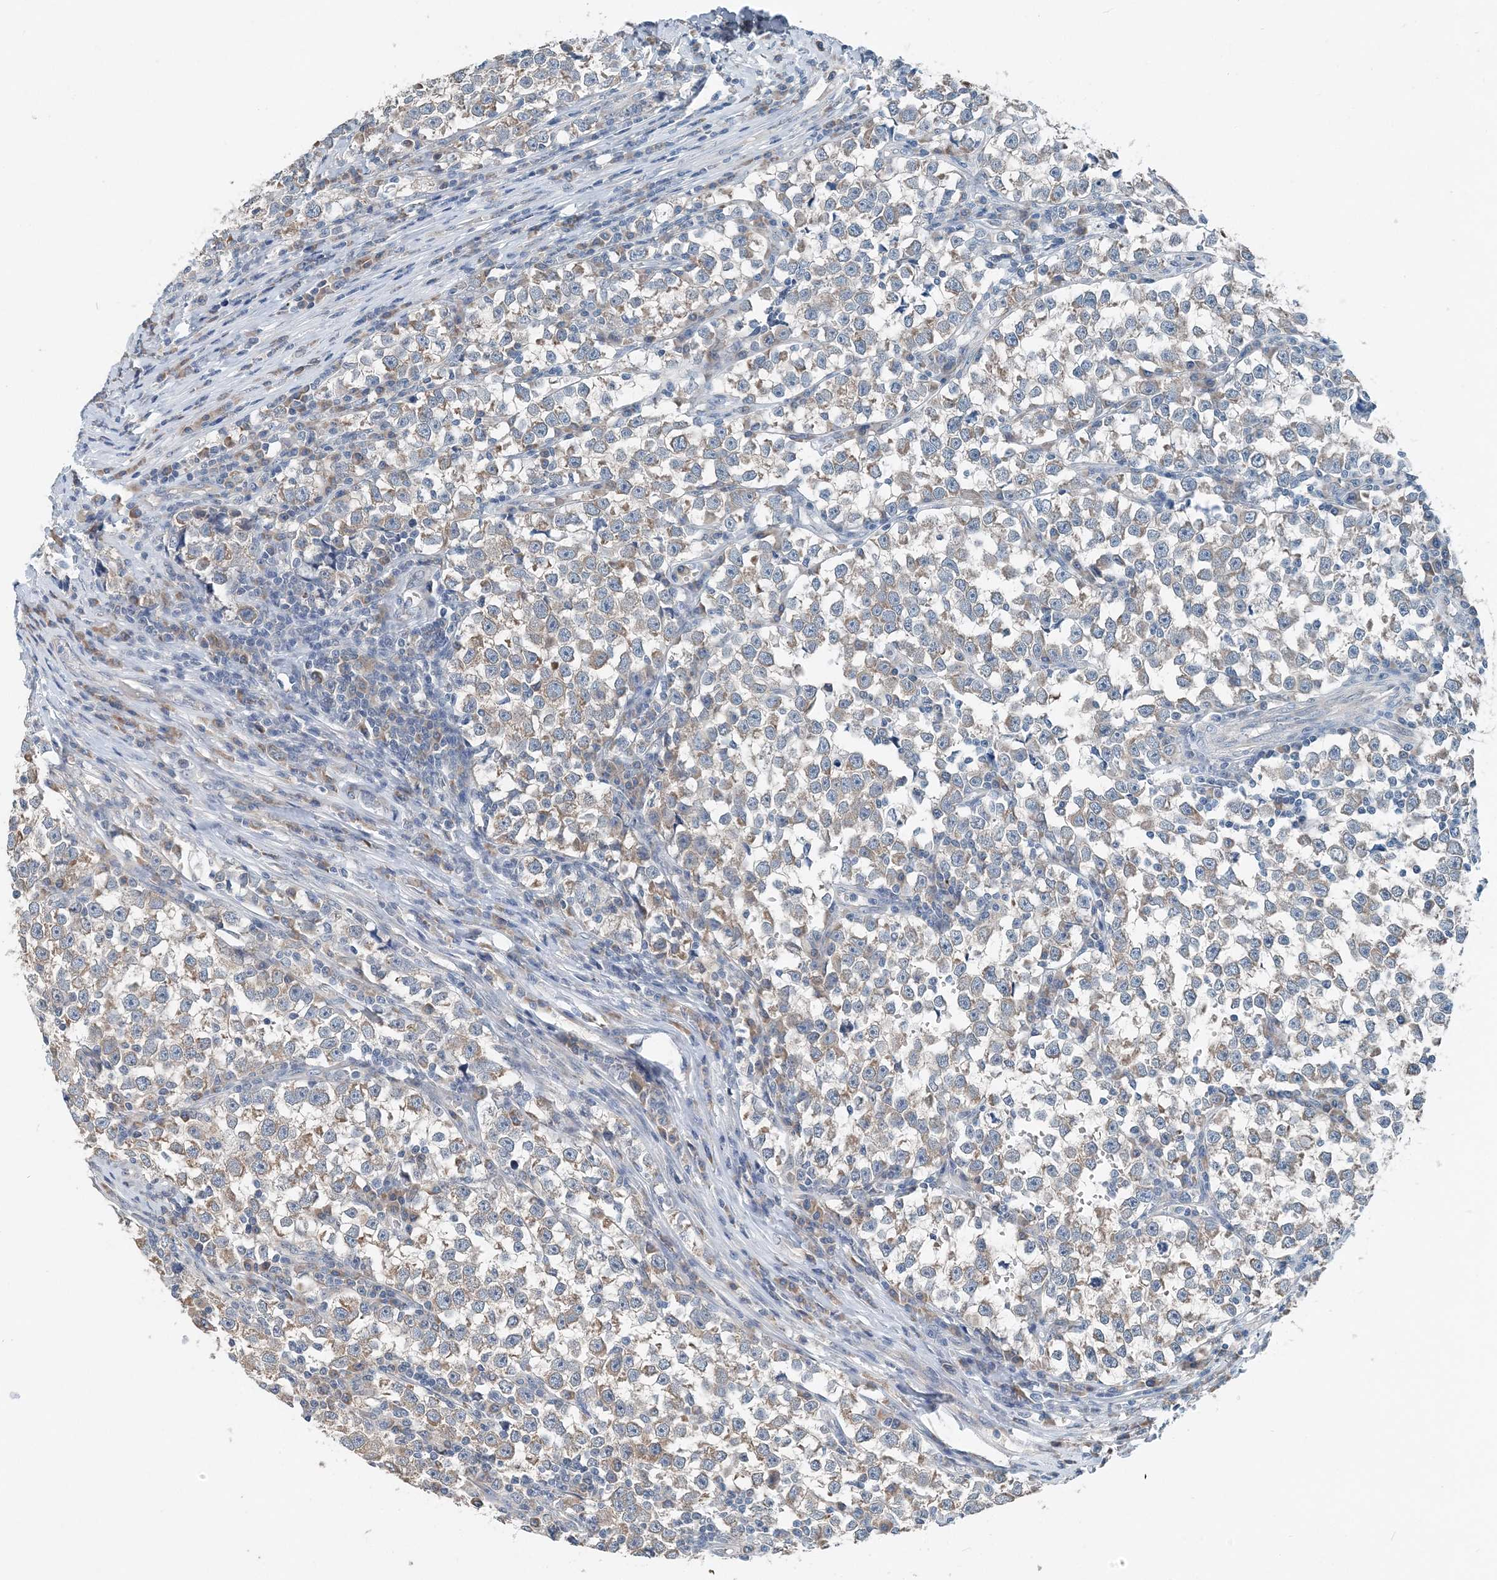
{"staining": {"intensity": "weak", "quantity": "25%-75%", "location": "cytoplasmic/membranous"}, "tissue": "testis cancer", "cell_type": "Tumor cells", "image_type": "cancer", "snomed": [{"axis": "morphology", "description": "Normal tissue, NOS"}, {"axis": "morphology", "description": "Seminoma, NOS"}, {"axis": "topography", "description": "Testis"}], "caption": "Protein expression analysis of testis cancer displays weak cytoplasmic/membranous staining in approximately 25%-75% of tumor cells.", "gene": "EEF1A2", "patient": {"sex": "male", "age": 43}}